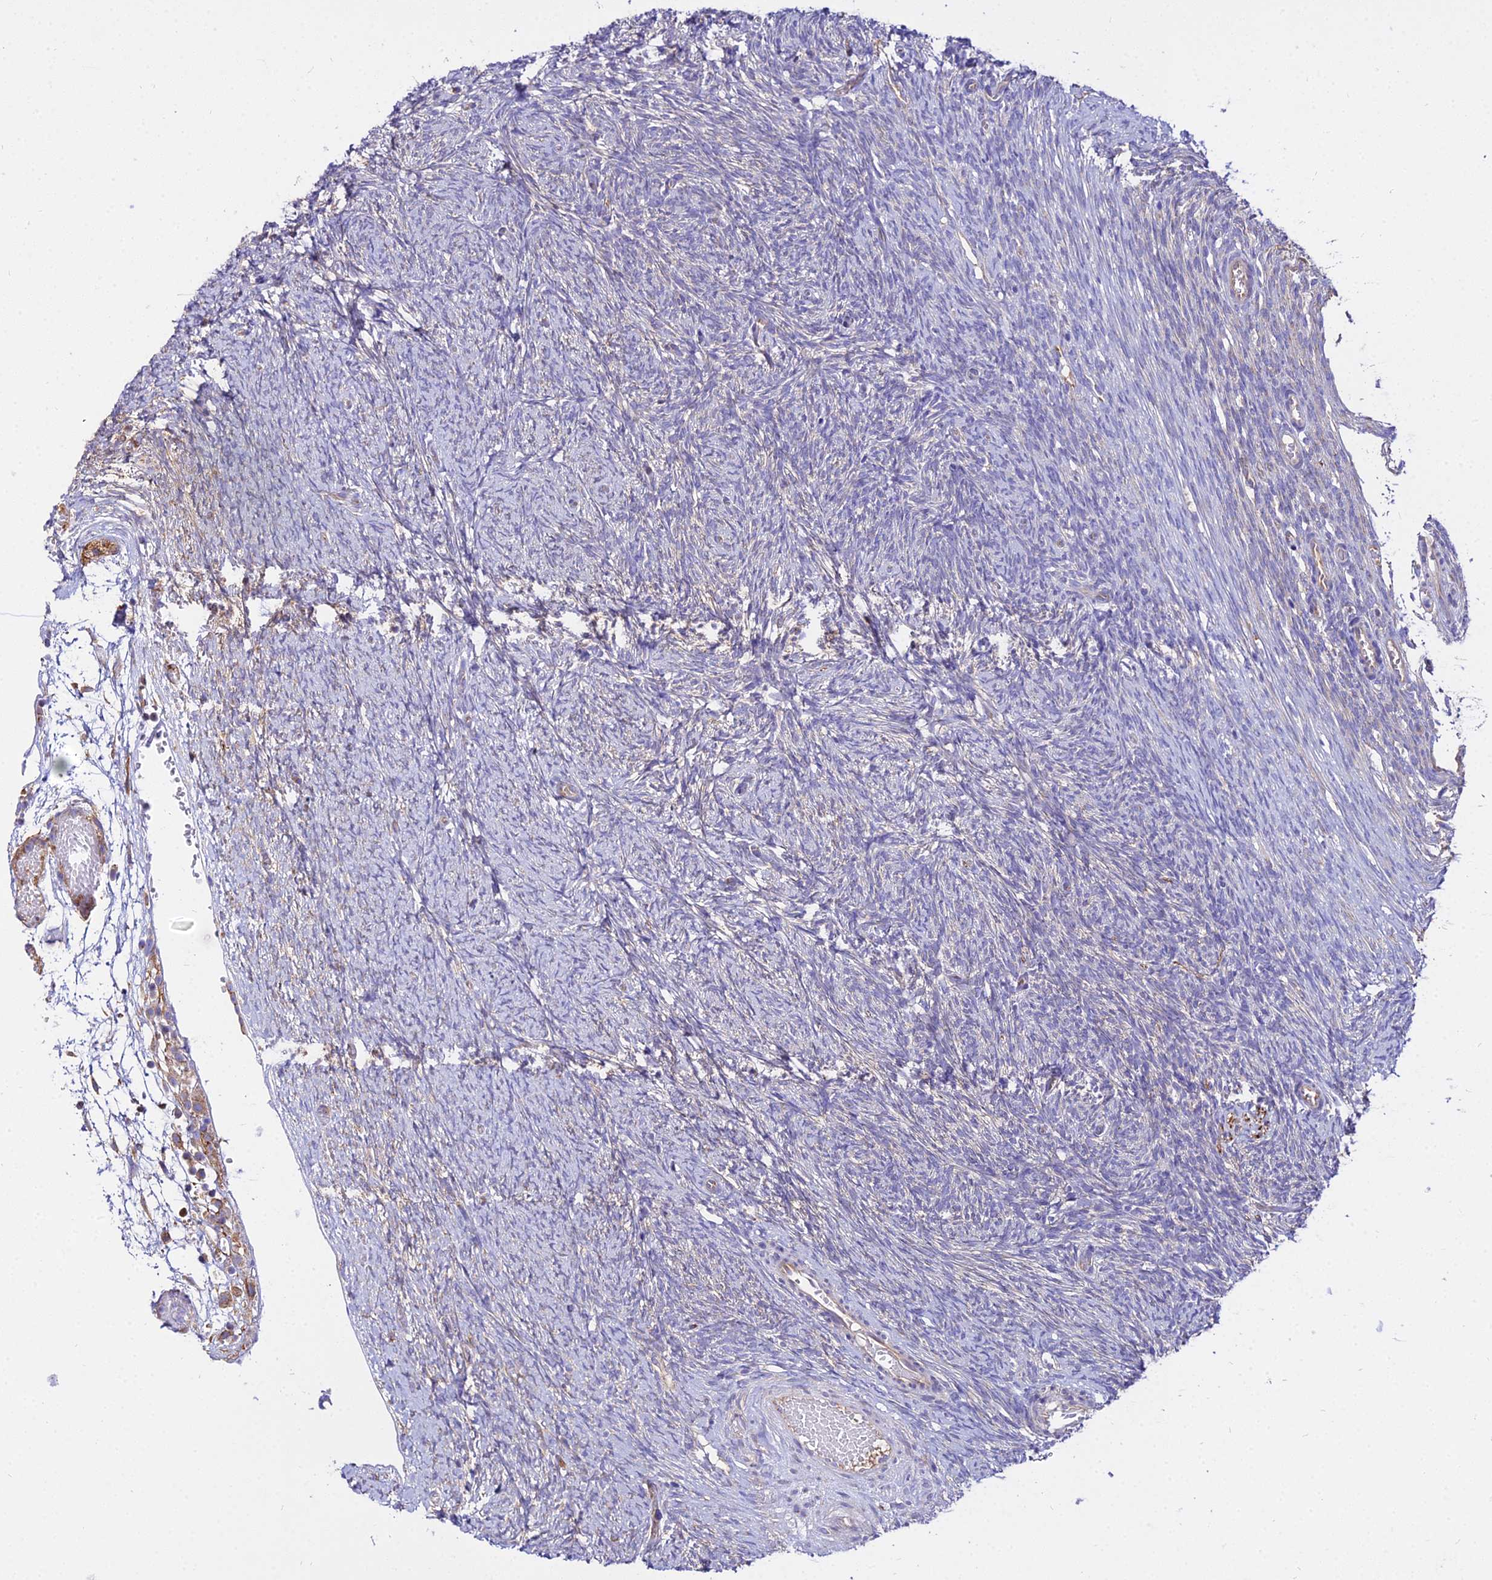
{"staining": {"intensity": "weak", "quantity": ">75%", "location": "cytoplasmic/membranous"}, "tissue": "ovary", "cell_type": "Follicle cells", "image_type": "normal", "snomed": [{"axis": "morphology", "description": "Normal tissue, NOS"}, {"axis": "topography", "description": "Ovary"}], "caption": "Human ovary stained for a protein (brown) demonstrates weak cytoplasmic/membranous positive positivity in approximately >75% of follicle cells.", "gene": "TUBA1A", "patient": {"sex": "female", "age": 44}}